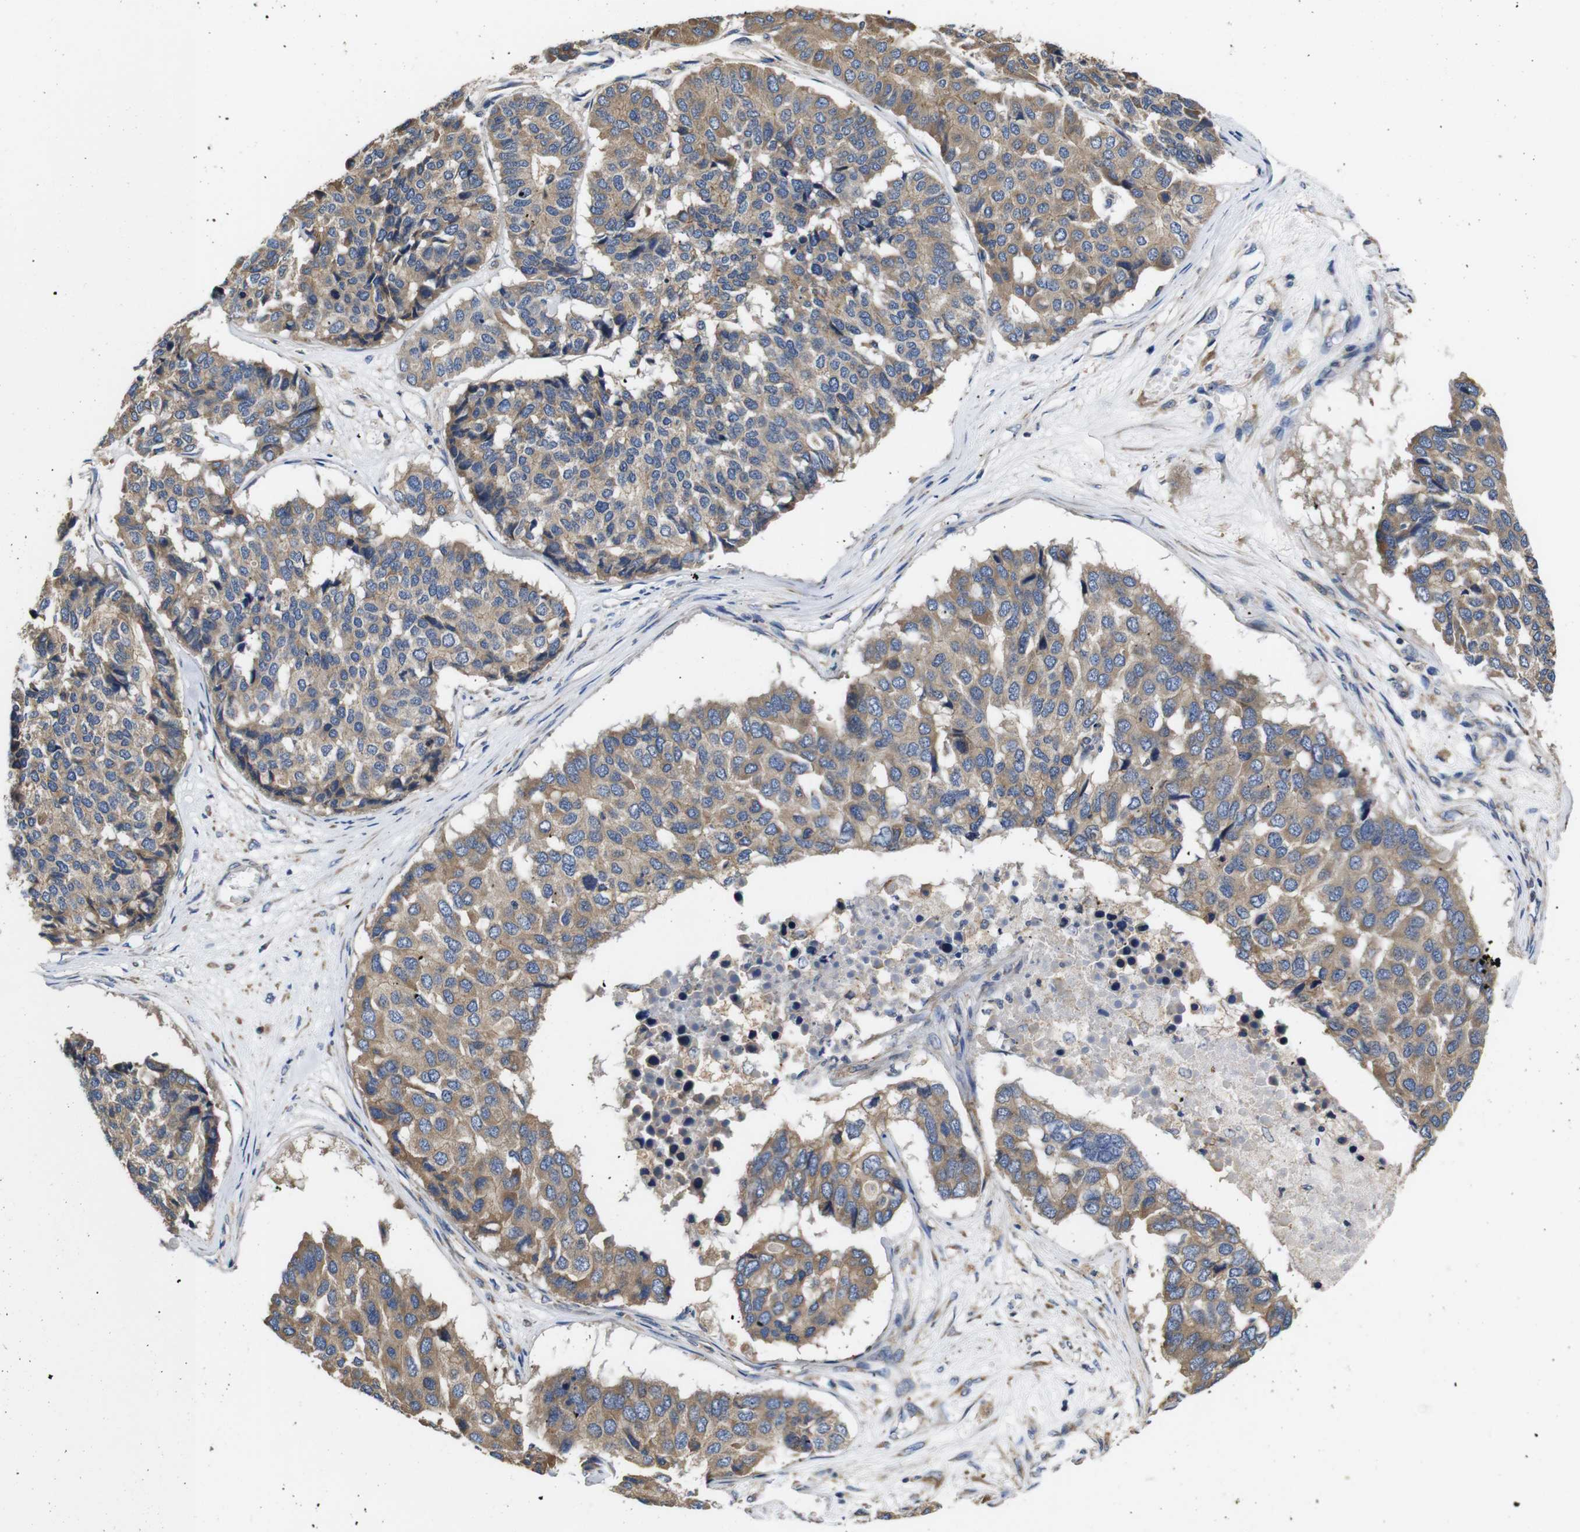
{"staining": {"intensity": "moderate", "quantity": ">75%", "location": "cytoplasmic/membranous"}, "tissue": "pancreatic cancer", "cell_type": "Tumor cells", "image_type": "cancer", "snomed": [{"axis": "morphology", "description": "Adenocarcinoma, NOS"}, {"axis": "topography", "description": "Pancreas"}], "caption": "Moderate cytoplasmic/membranous positivity is seen in about >75% of tumor cells in pancreatic adenocarcinoma.", "gene": "MARCHF7", "patient": {"sex": "male", "age": 50}}